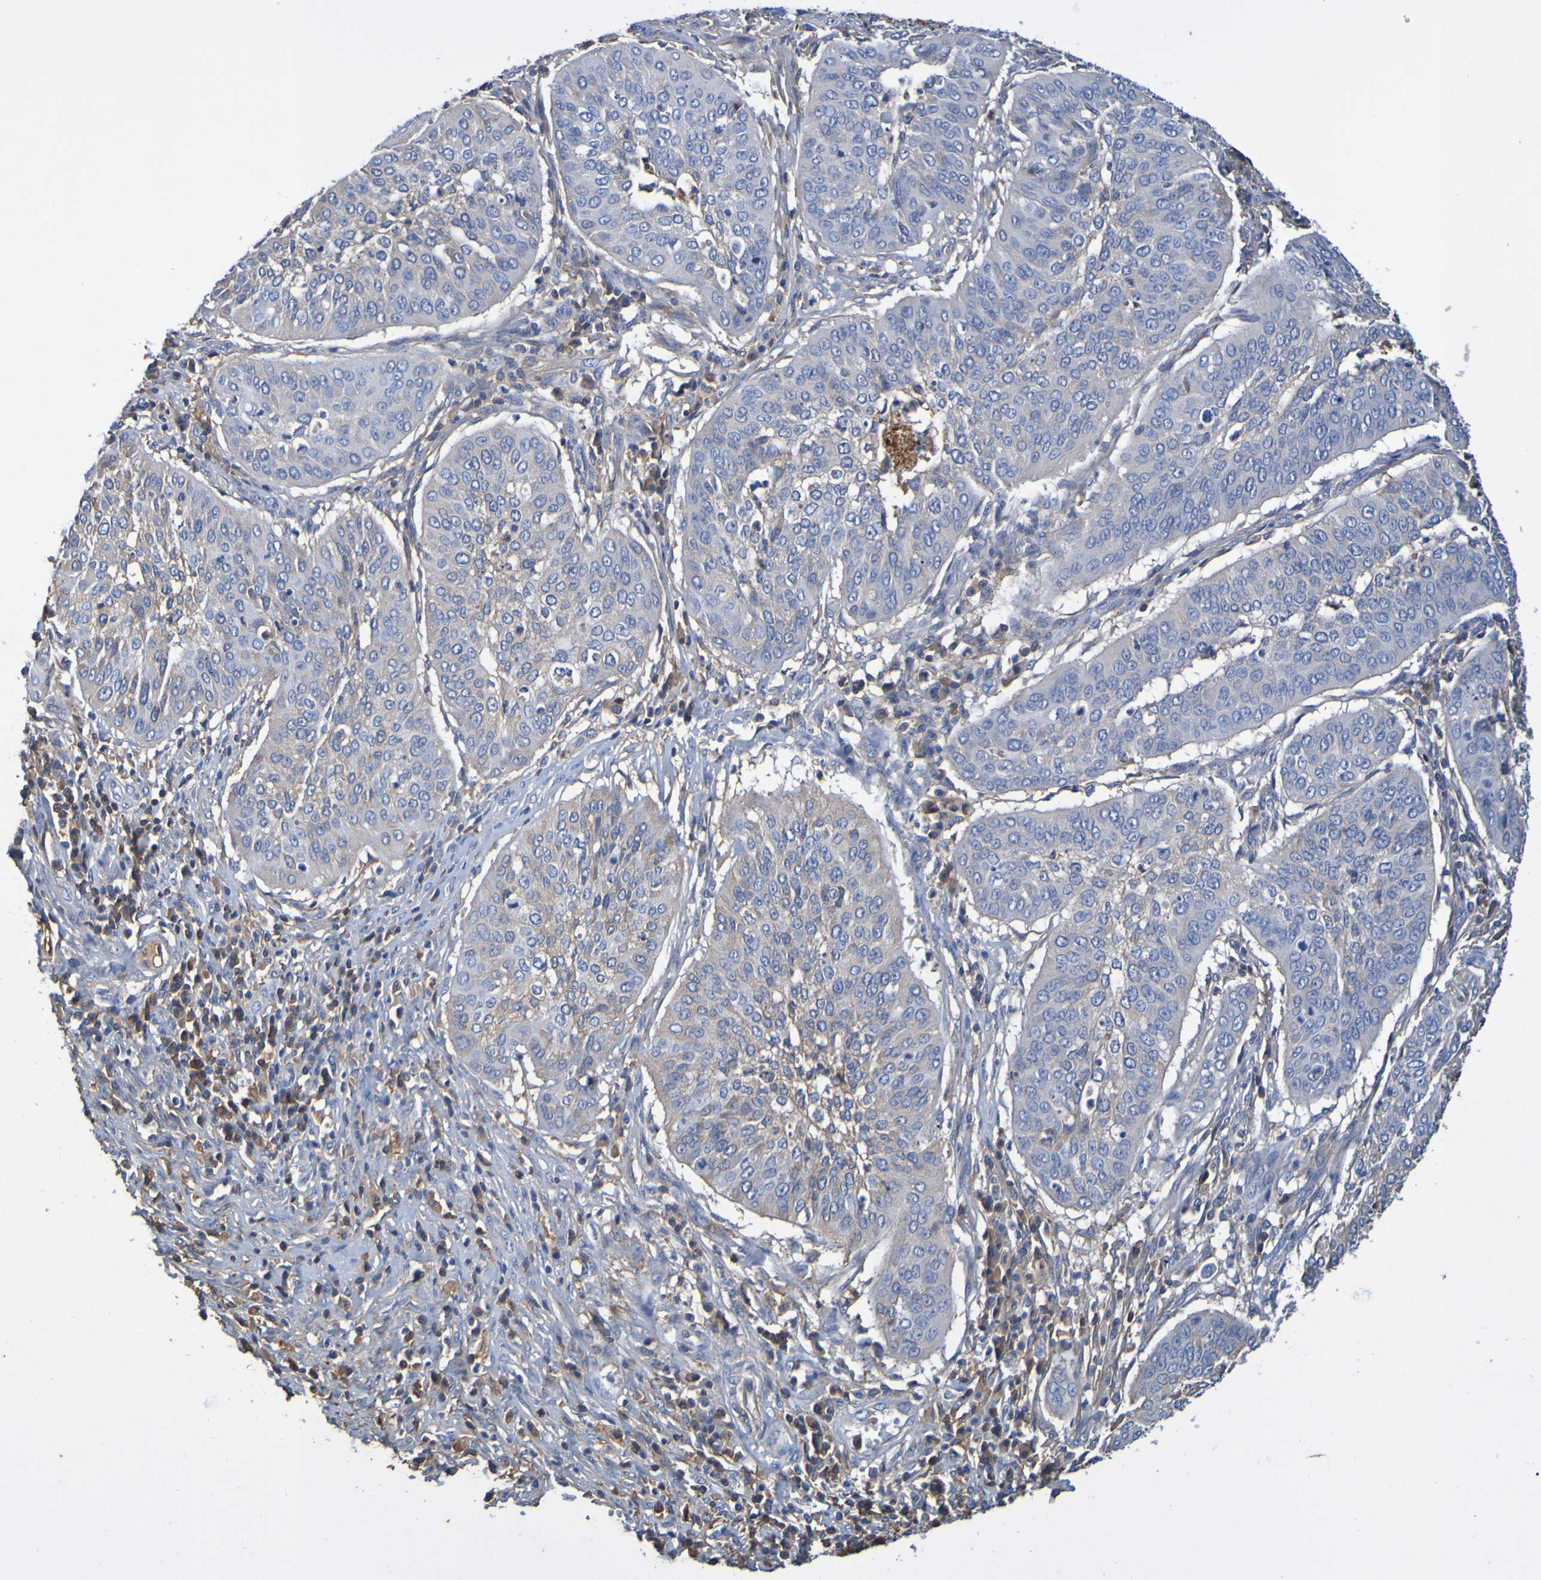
{"staining": {"intensity": "weak", "quantity": "<25%", "location": "cytoplasmic/membranous"}, "tissue": "cervical cancer", "cell_type": "Tumor cells", "image_type": "cancer", "snomed": [{"axis": "morphology", "description": "Normal tissue, NOS"}, {"axis": "morphology", "description": "Squamous cell carcinoma, NOS"}, {"axis": "topography", "description": "Cervix"}], "caption": "The photomicrograph exhibits no staining of tumor cells in cervical cancer (squamous cell carcinoma).", "gene": "GAB3", "patient": {"sex": "female", "age": 39}}